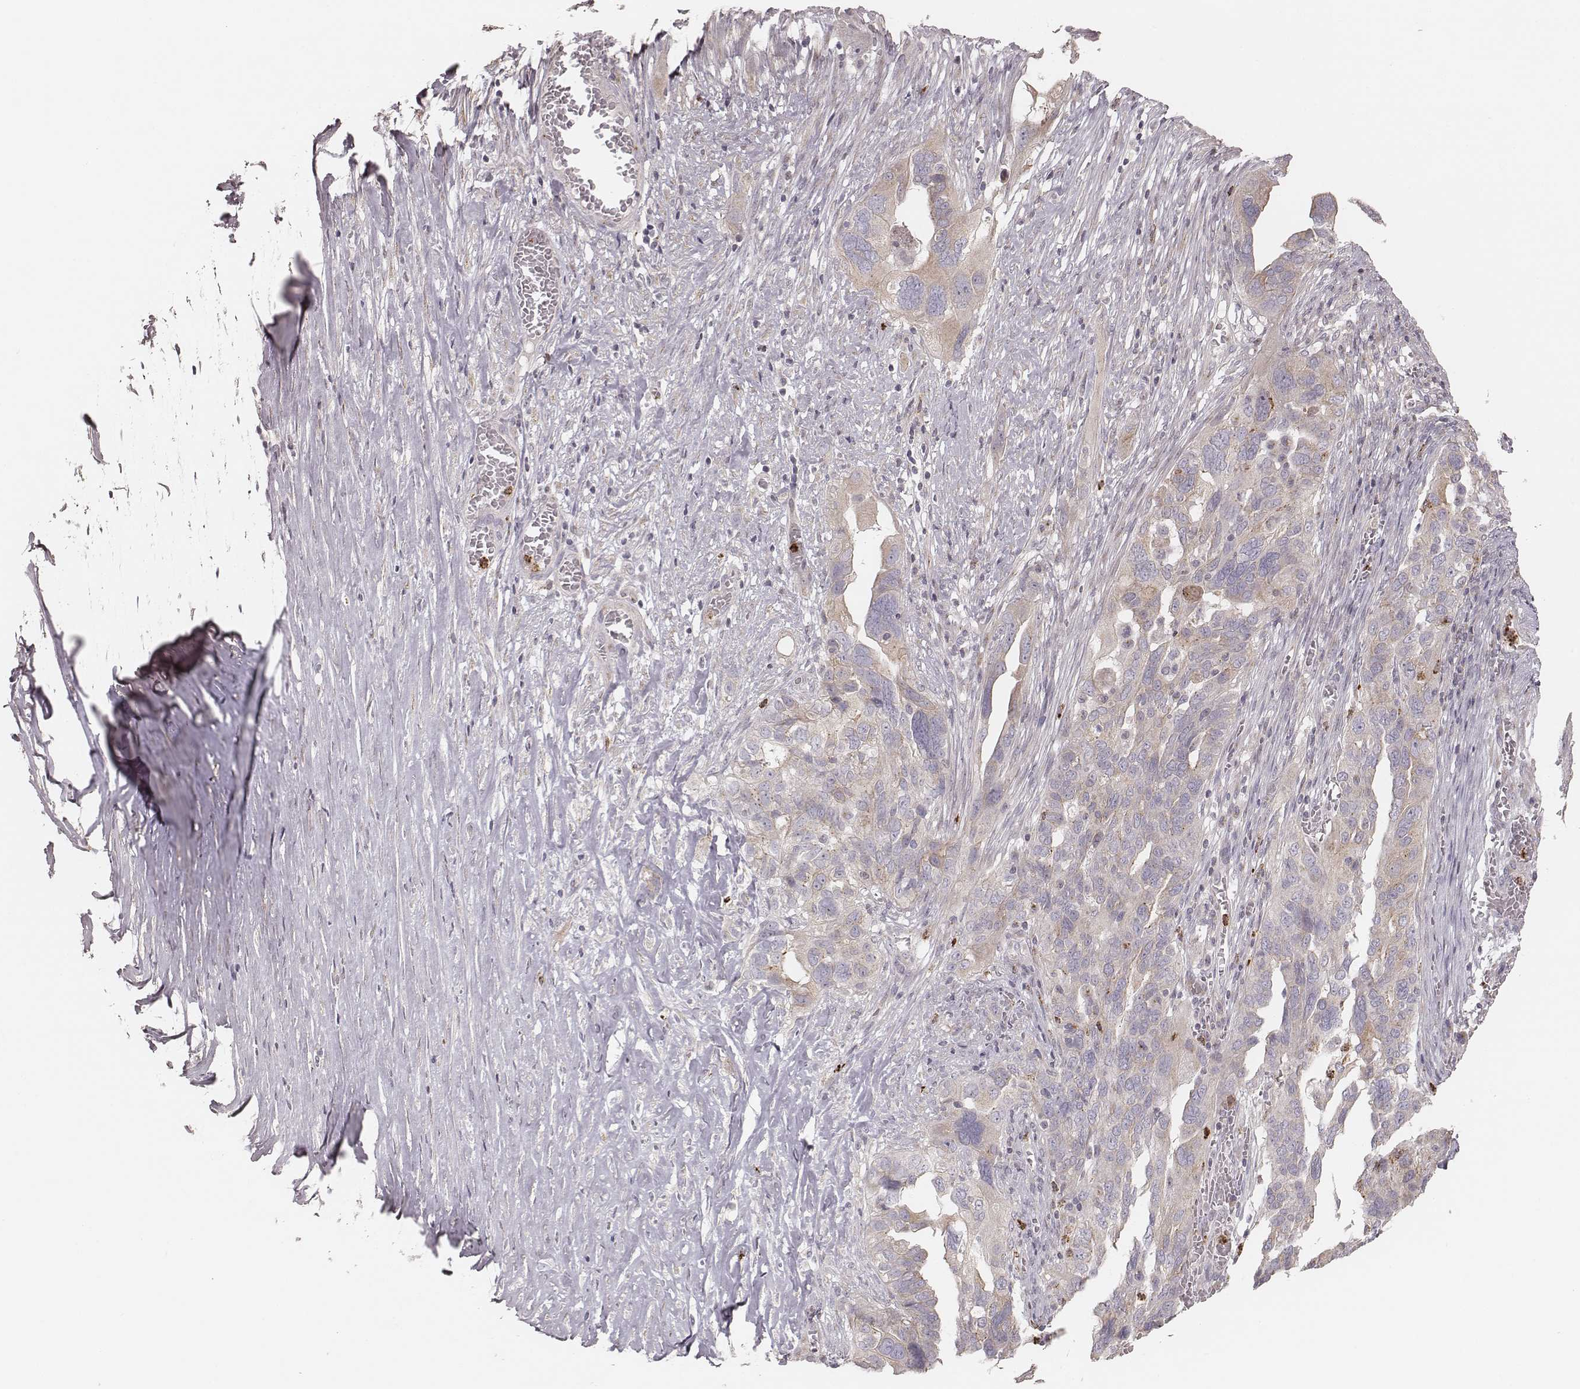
{"staining": {"intensity": "weak", "quantity": ">75%", "location": "cytoplasmic/membranous"}, "tissue": "ovarian cancer", "cell_type": "Tumor cells", "image_type": "cancer", "snomed": [{"axis": "morphology", "description": "Carcinoma, endometroid"}, {"axis": "topography", "description": "Soft tissue"}, {"axis": "topography", "description": "Ovary"}], "caption": "This is a histology image of immunohistochemistry (IHC) staining of ovarian cancer (endometroid carcinoma), which shows weak positivity in the cytoplasmic/membranous of tumor cells.", "gene": "ABCA7", "patient": {"sex": "female", "age": 52}}